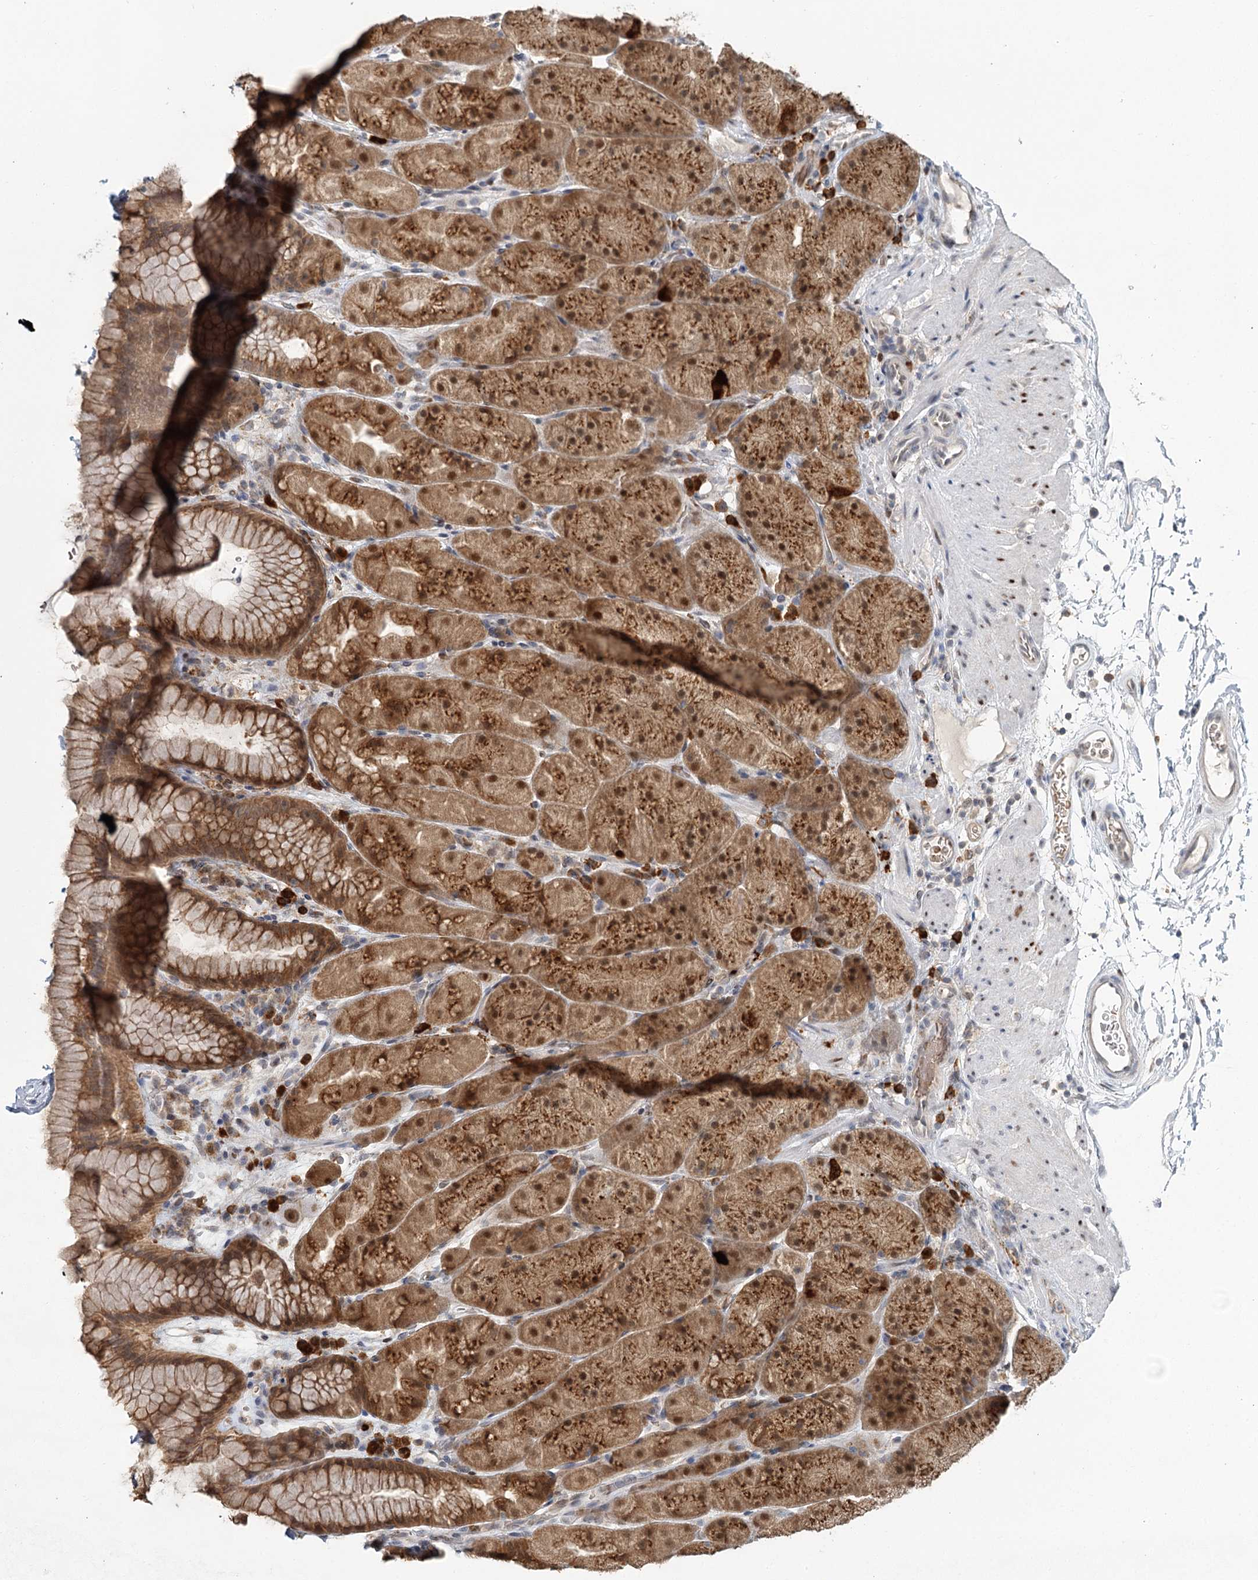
{"staining": {"intensity": "moderate", "quantity": ">75%", "location": "cytoplasmic/membranous,nuclear"}, "tissue": "stomach", "cell_type": "Glandular cells", "image_type": "normal", "snomed": [{"axis": "morphology", "description": "Normal tissue, NOS"}, {"axis": "topography", "description": "Stomach, upper"}, {"axis": "topography", "description": "Stomach, lower"}], "caption": "Approximately >75% of glandular cells in benign stomach show moderate cytoplasmic/membranous,nuclear protein staining as visualized by brown immunohistochemical staining.", "gene": "ADK", "patient": {"sex": "male", "age": 67}}